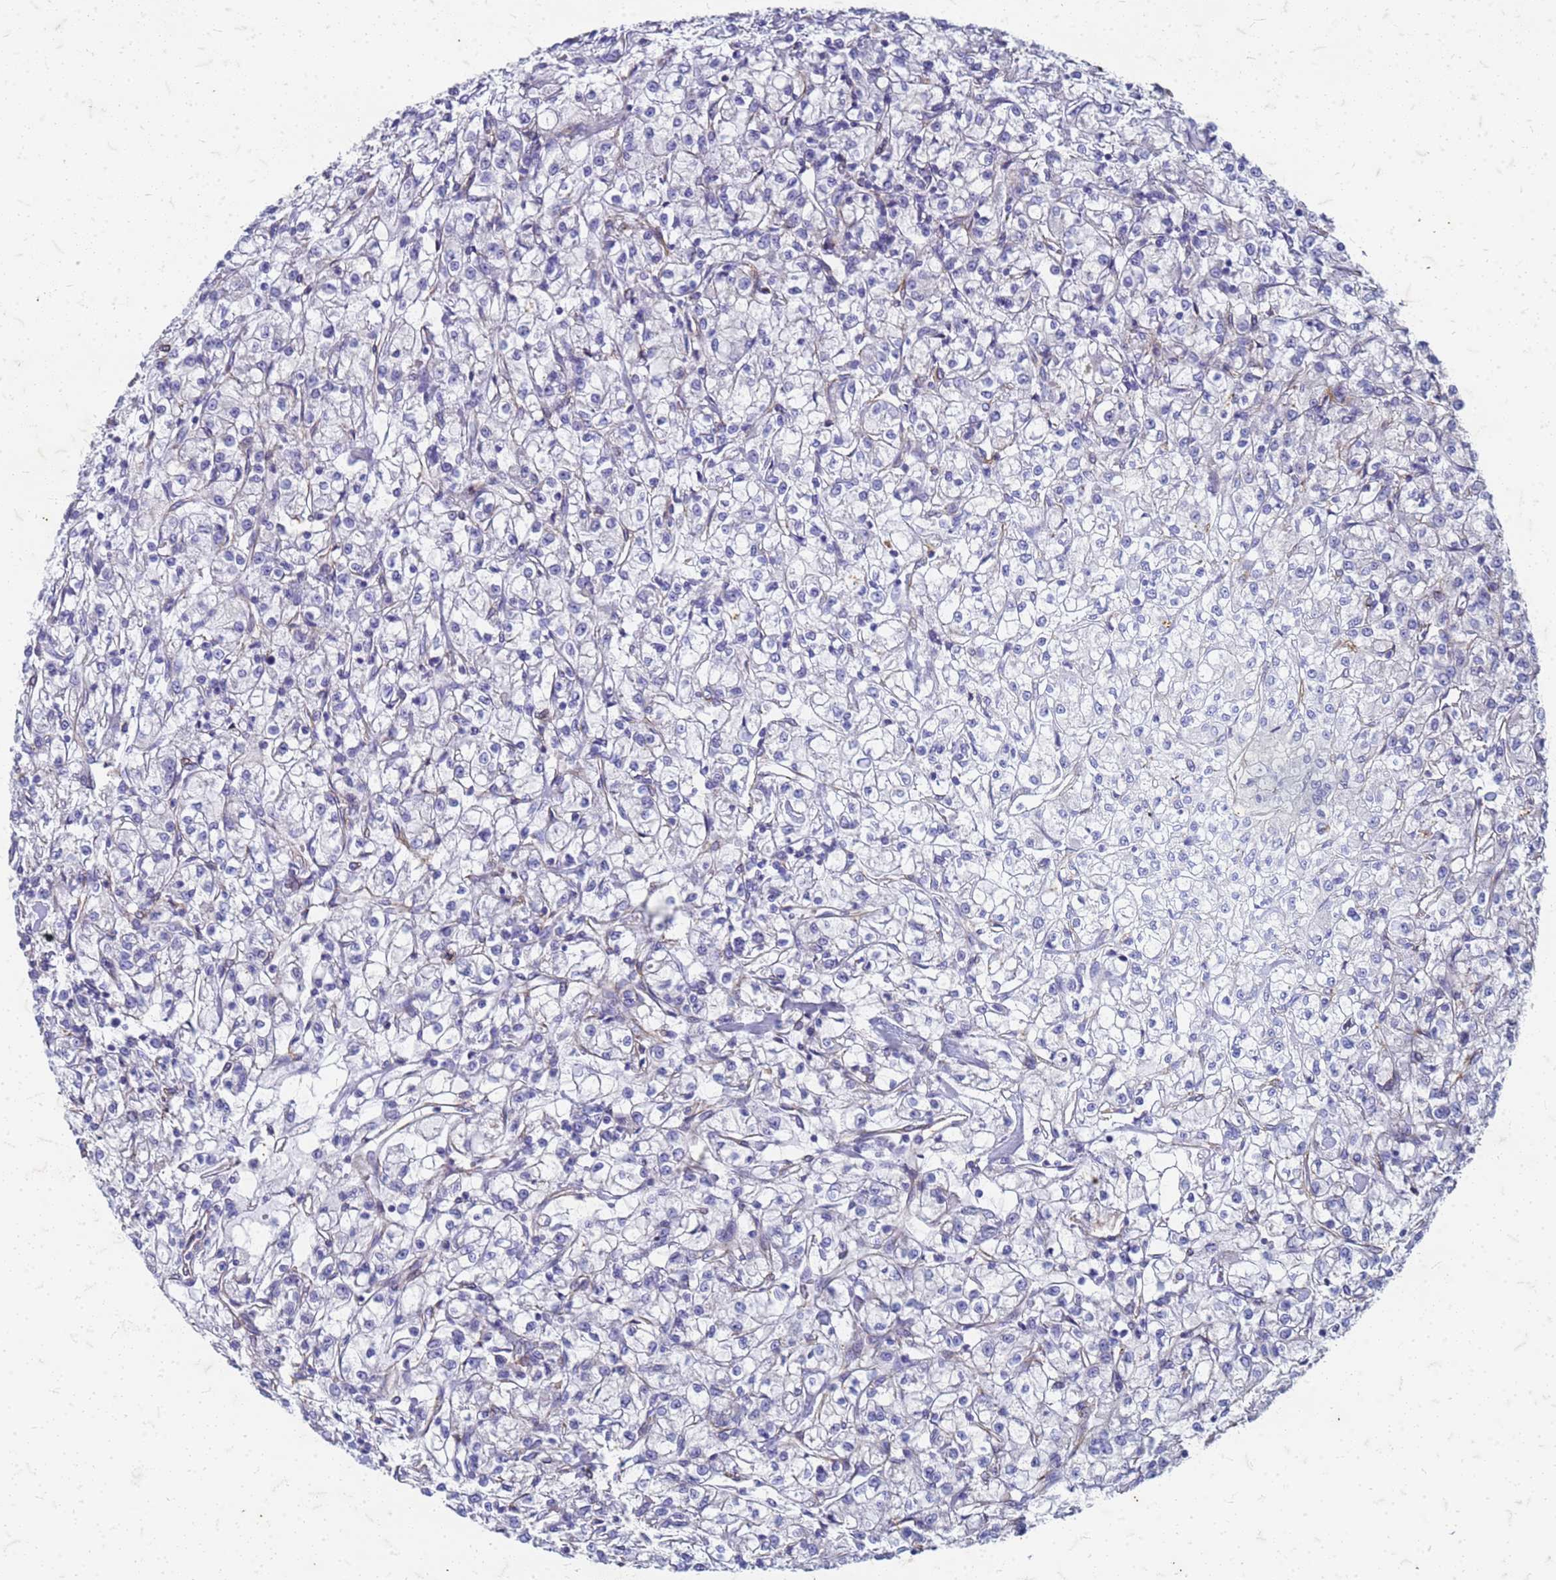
{"staining": {"intensity": "negative", "quantity": "none", "location": "none"}, "tissue": "renal cancer", "cell_type": "Tumor cells", "image_type": "cancer", "snomed": [{"axis": "morphology", "description": "Adenocarcinoma, NOS"}, {"axis": "topography", "description": "Kidney"}], "caption": "A micrograph of renal cancer stained for a protein displays no brown staining in tumor cells.", "gene": "TRIM64B", "patient": {"sex": "female", "age": 59}}